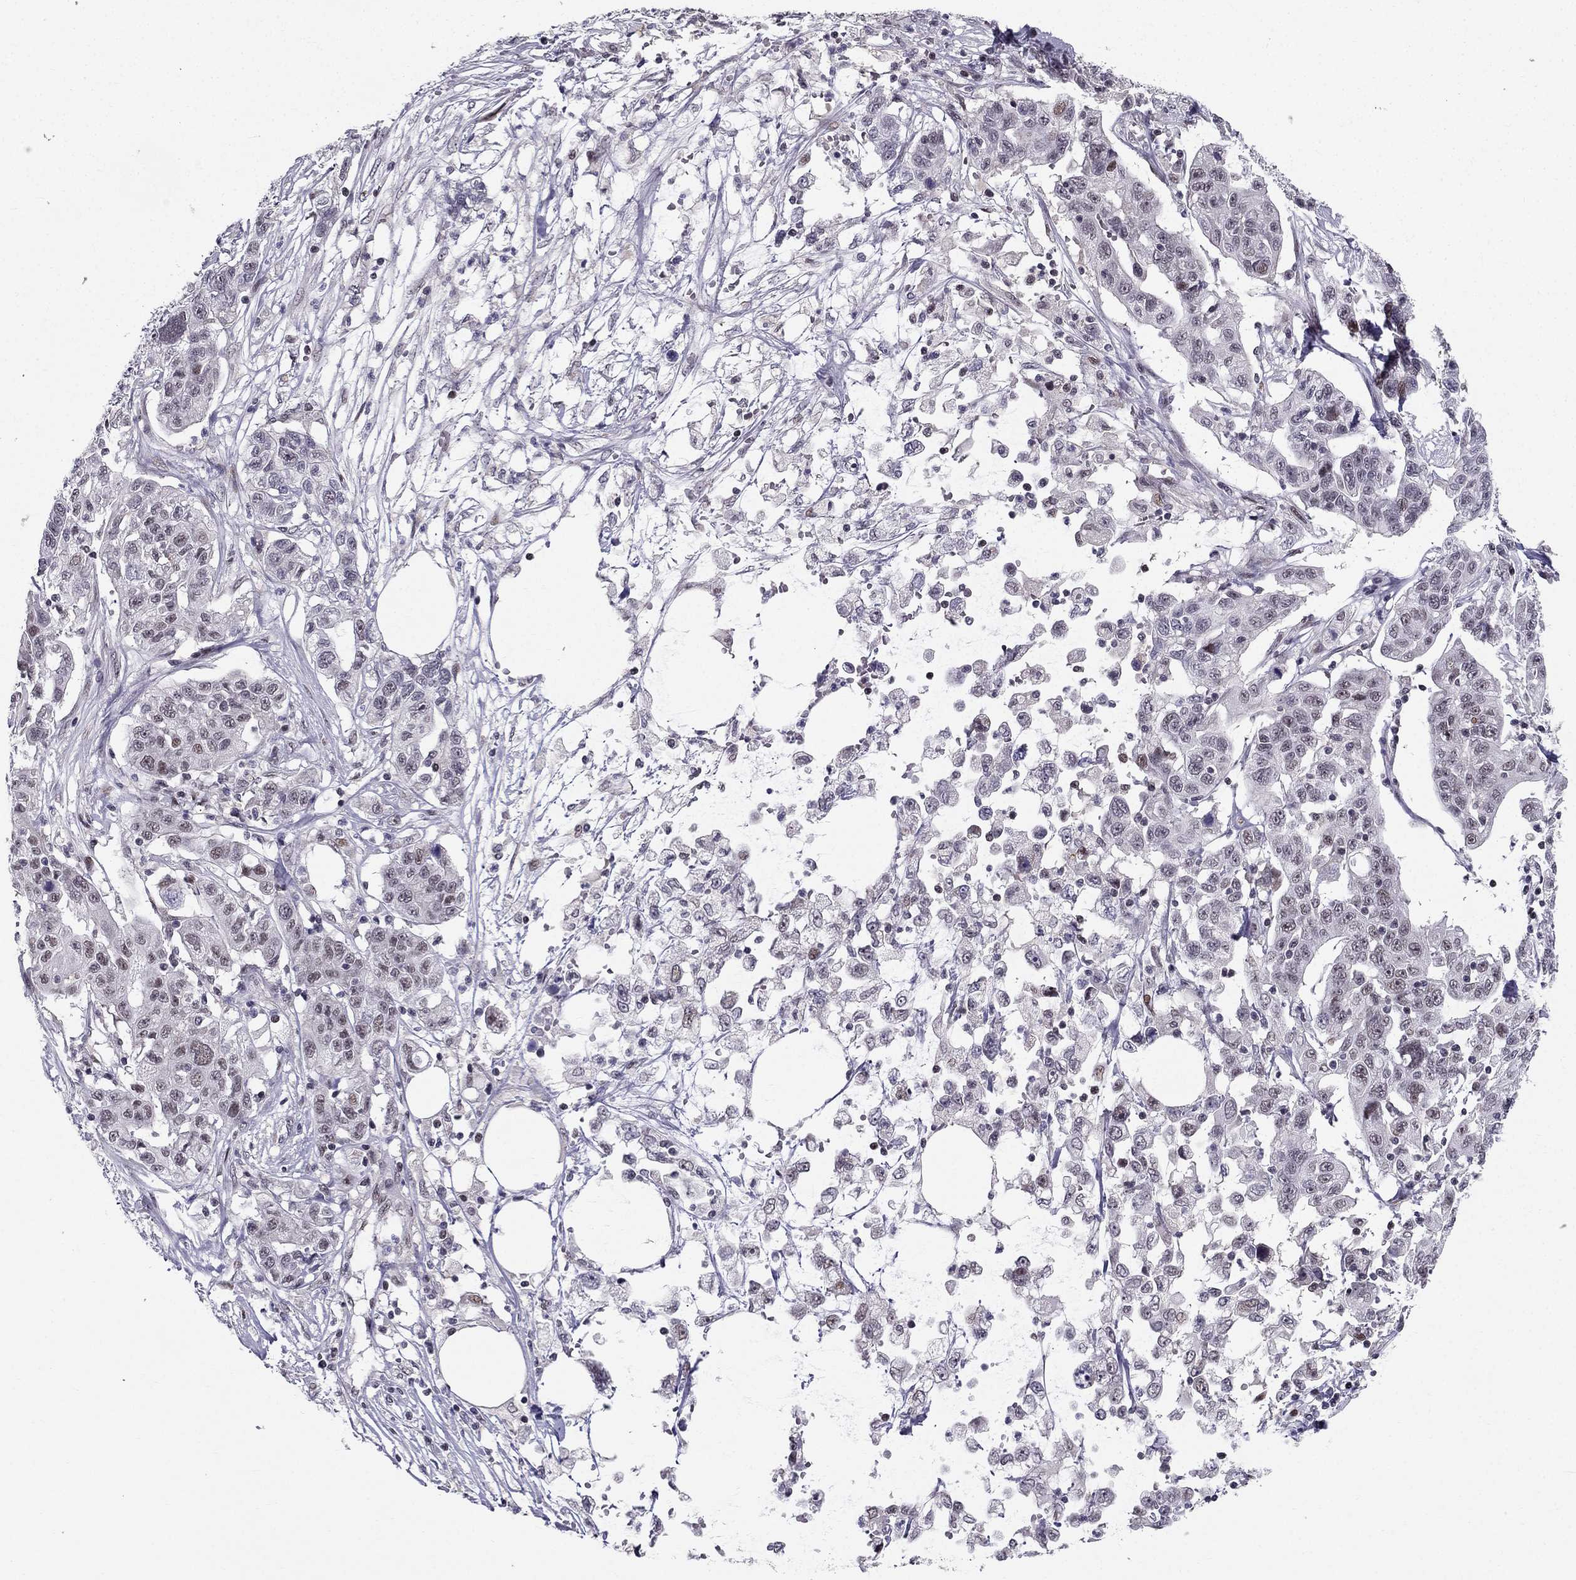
{"staining": {"intensity": "weak", "quantity": "<25%", "location": "nuclear"}, "tissue": "liver cancer", "cell_type": "Tumor cells", "image_type": "cancer", "snomed": [{"axis": "morphology", "description": "Adenocarcinoma, NOS"}, {"axis": "morphology", "description": "Cholangiocarcinoma"}, {"axis": "topography", "description": "Liver"}], "caption": "Immunohistochemistry micrograph of neoplastic tissue: cholangiocarcinoma (liver) stained with DAB (3,3'-diaminobenzidine) exhibits no significant protein staining in tumor cells.", "gene": "RPRD2", "patient": {"sex": "male", "age": 64}}